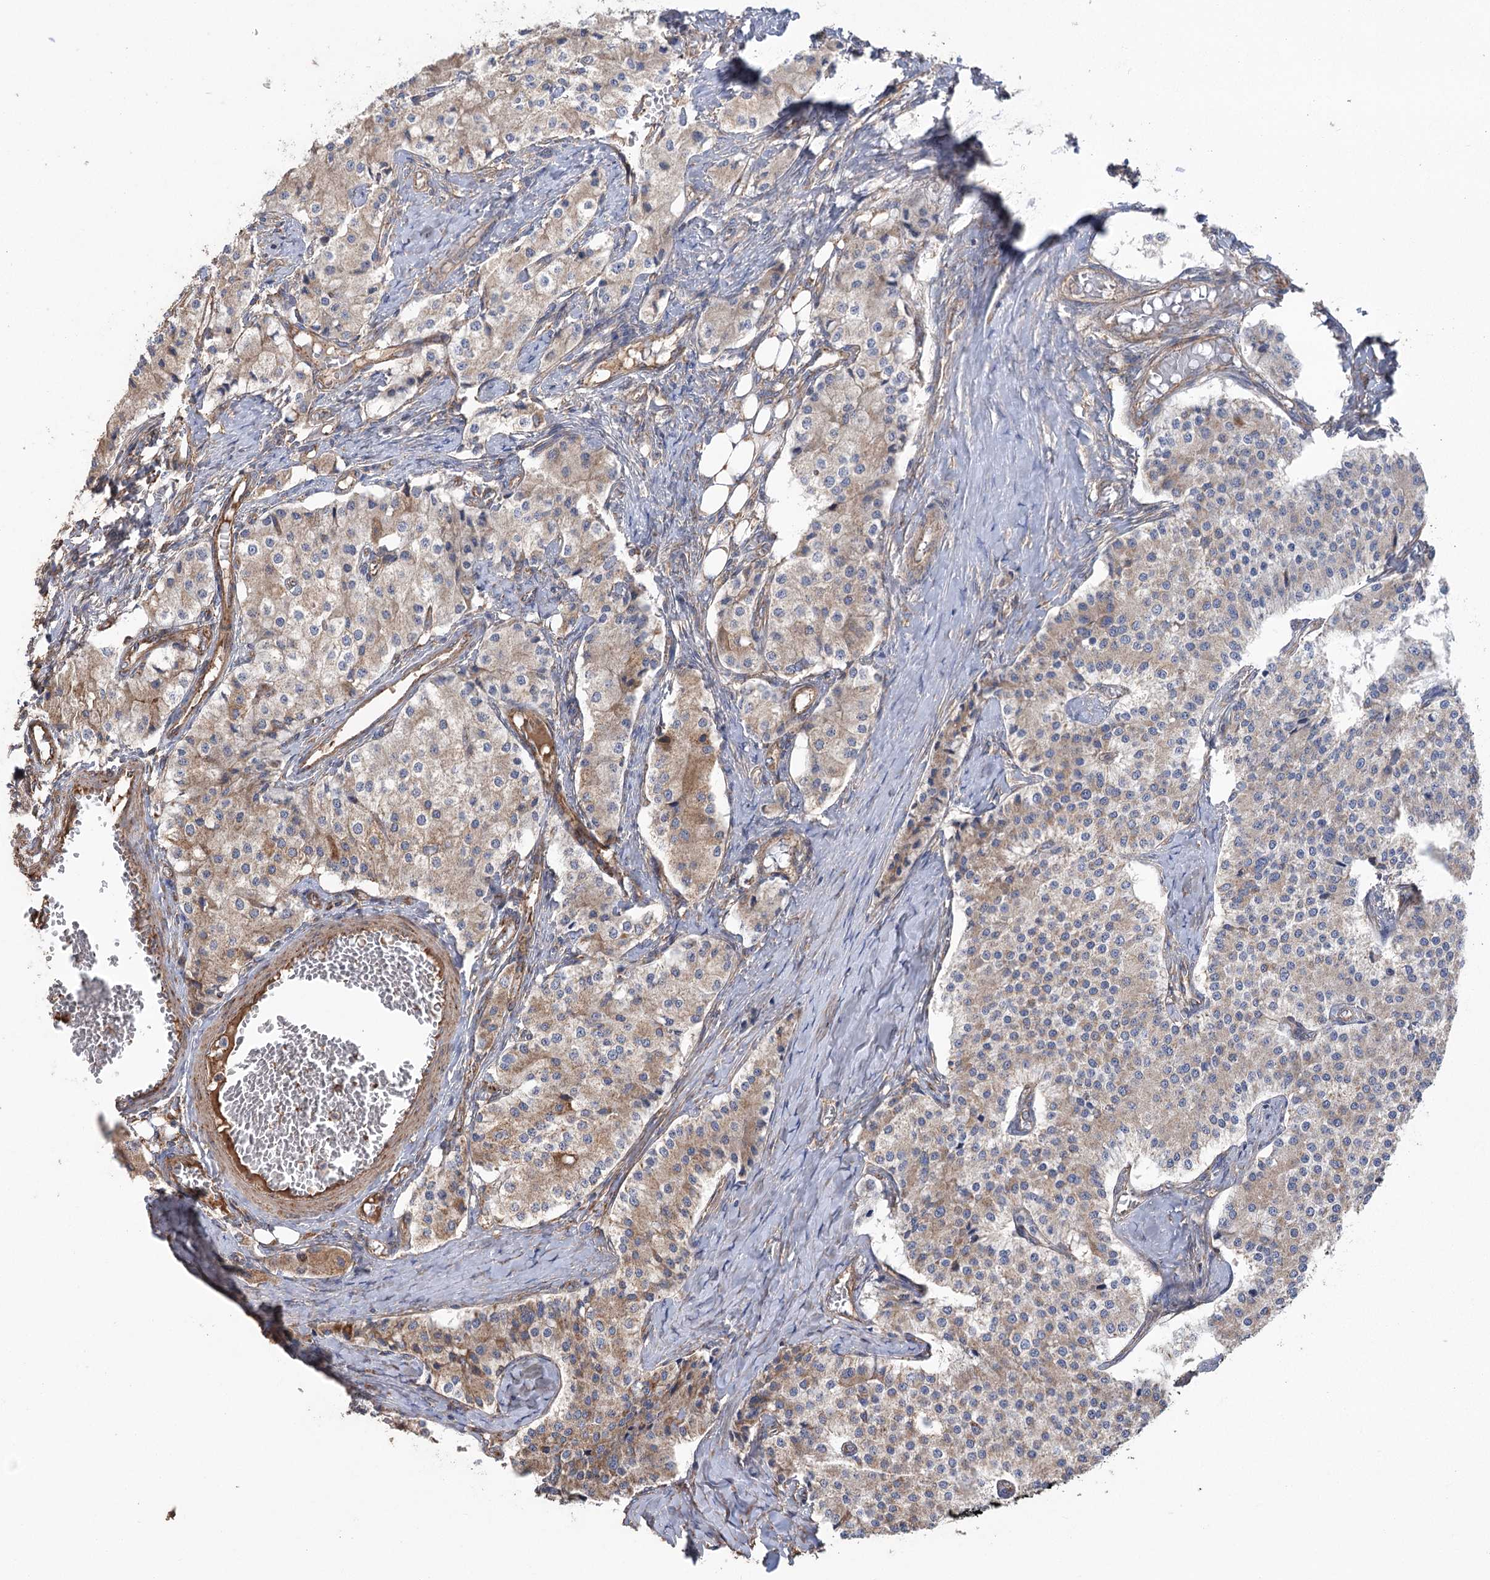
{"staining": {"intensity": "moderate", "quantity": "25%-75%", "location": "cytoplasmic/membranous"}, "tissue": "carcinoid", "cell_type": "Tumor cells", "image_type": "cancer", "snomed": [{"axis": "morphology", "description": "Carcinoid, malignant, NOS"}, {"axis": "topography", "description": "Colon"}], "caption": "Immunohistochemistry (IHC) histopathology image of human carcinoid stained for a protein (brown), which demonstrates medium levels of moderate cytoplasmic/membranous positivity in approximately 25%-75% of tumor cells.", "gene": "RWDD4", "patient": {"sex": "female", "age": 52}}